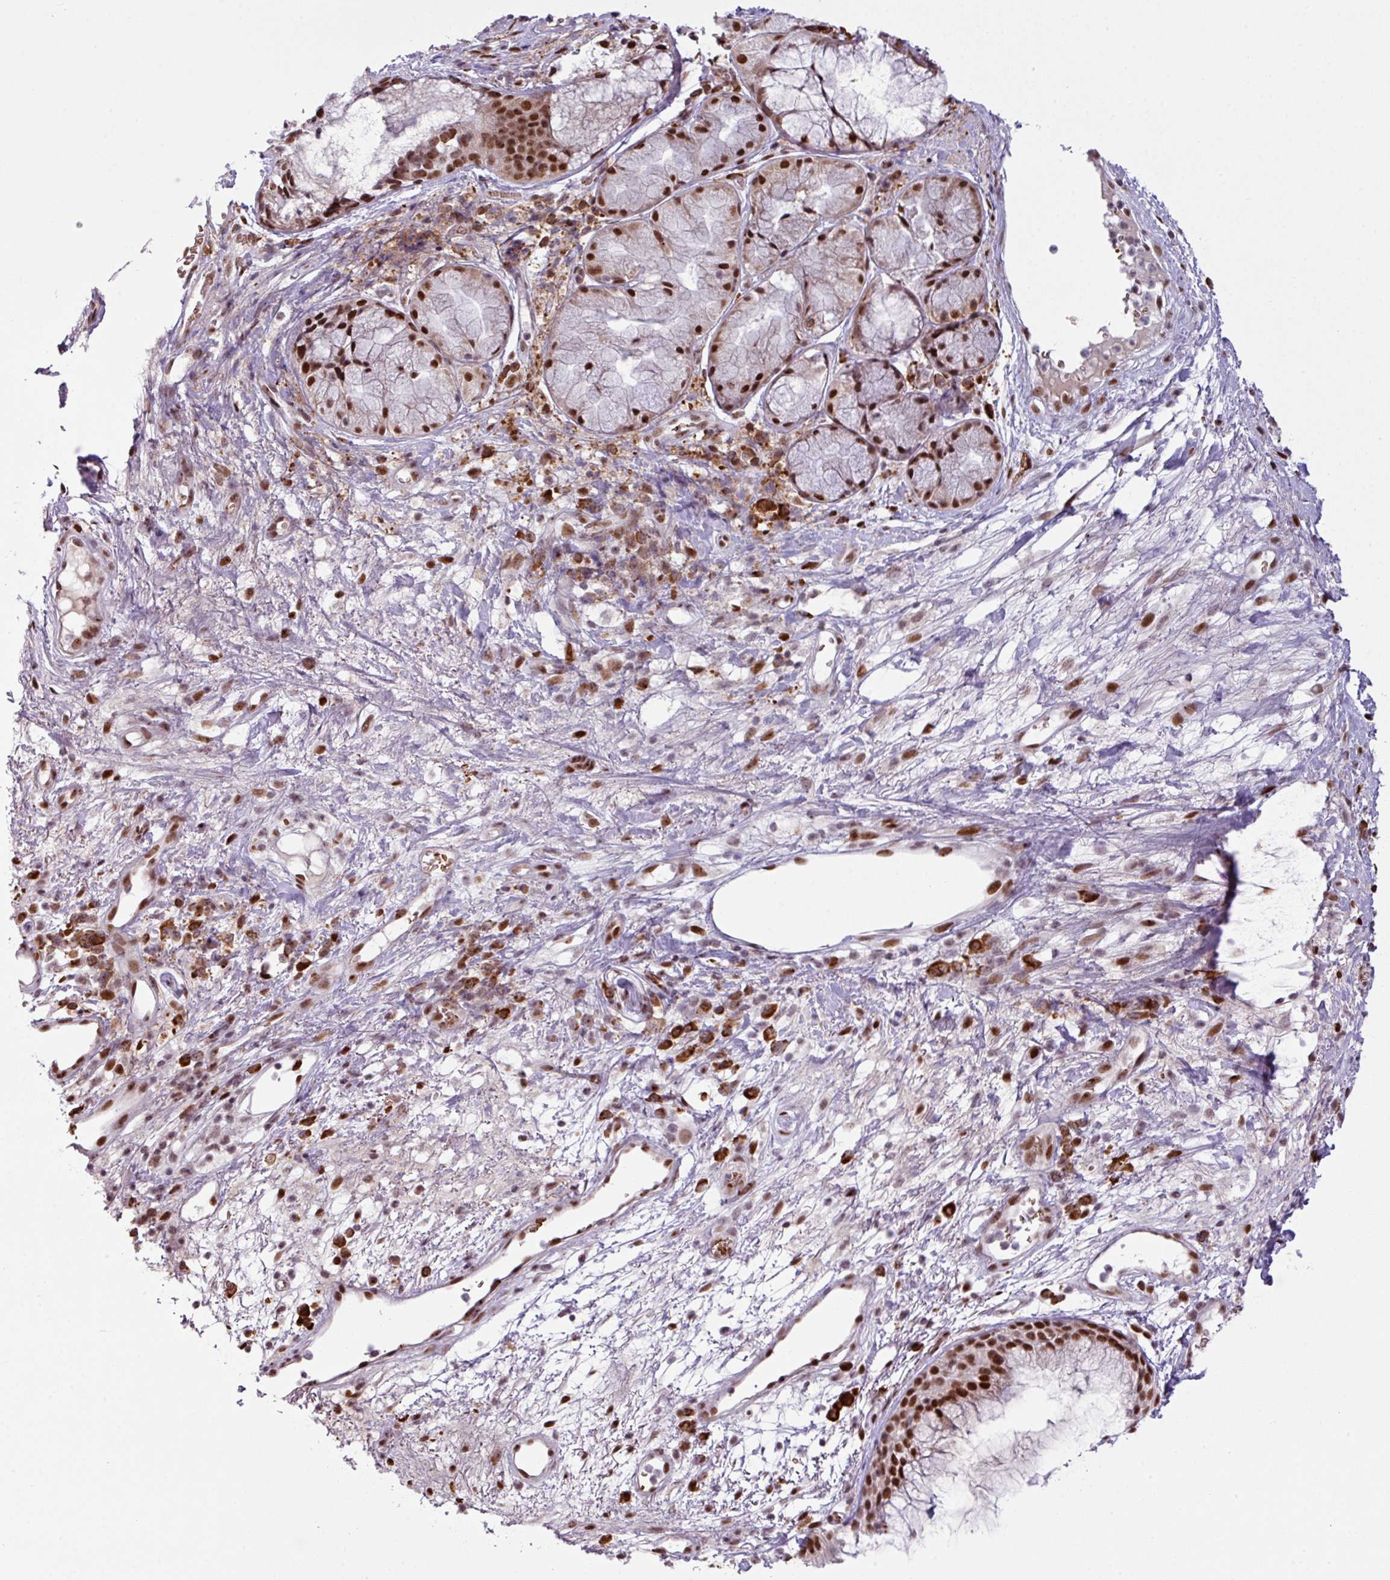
{"staining": {"intensity": "strong", "quantity": ">75%", "location": "nuclear"}, "tissue": "nasopharynx", "cell_type": "Respiratory epithelial cells", "image_type": "normal", "snomed": [{"axis": "morphology", "description": "Normal tissue, NOS"}, {"axis": "topography", "description": "Cartilage tissue"}, {"axis": "topography", "description": "Nasopharynx"}, {"axis": "topography", "description": "Thyroid gland"}], "caption": "Protein analysis of normal nasopharynx exhibits strong nuclear expression in about >75% of respiratory epithelial cells.", "gene": "PRDM5", "patient": {"sex": "male", "age": 63}}